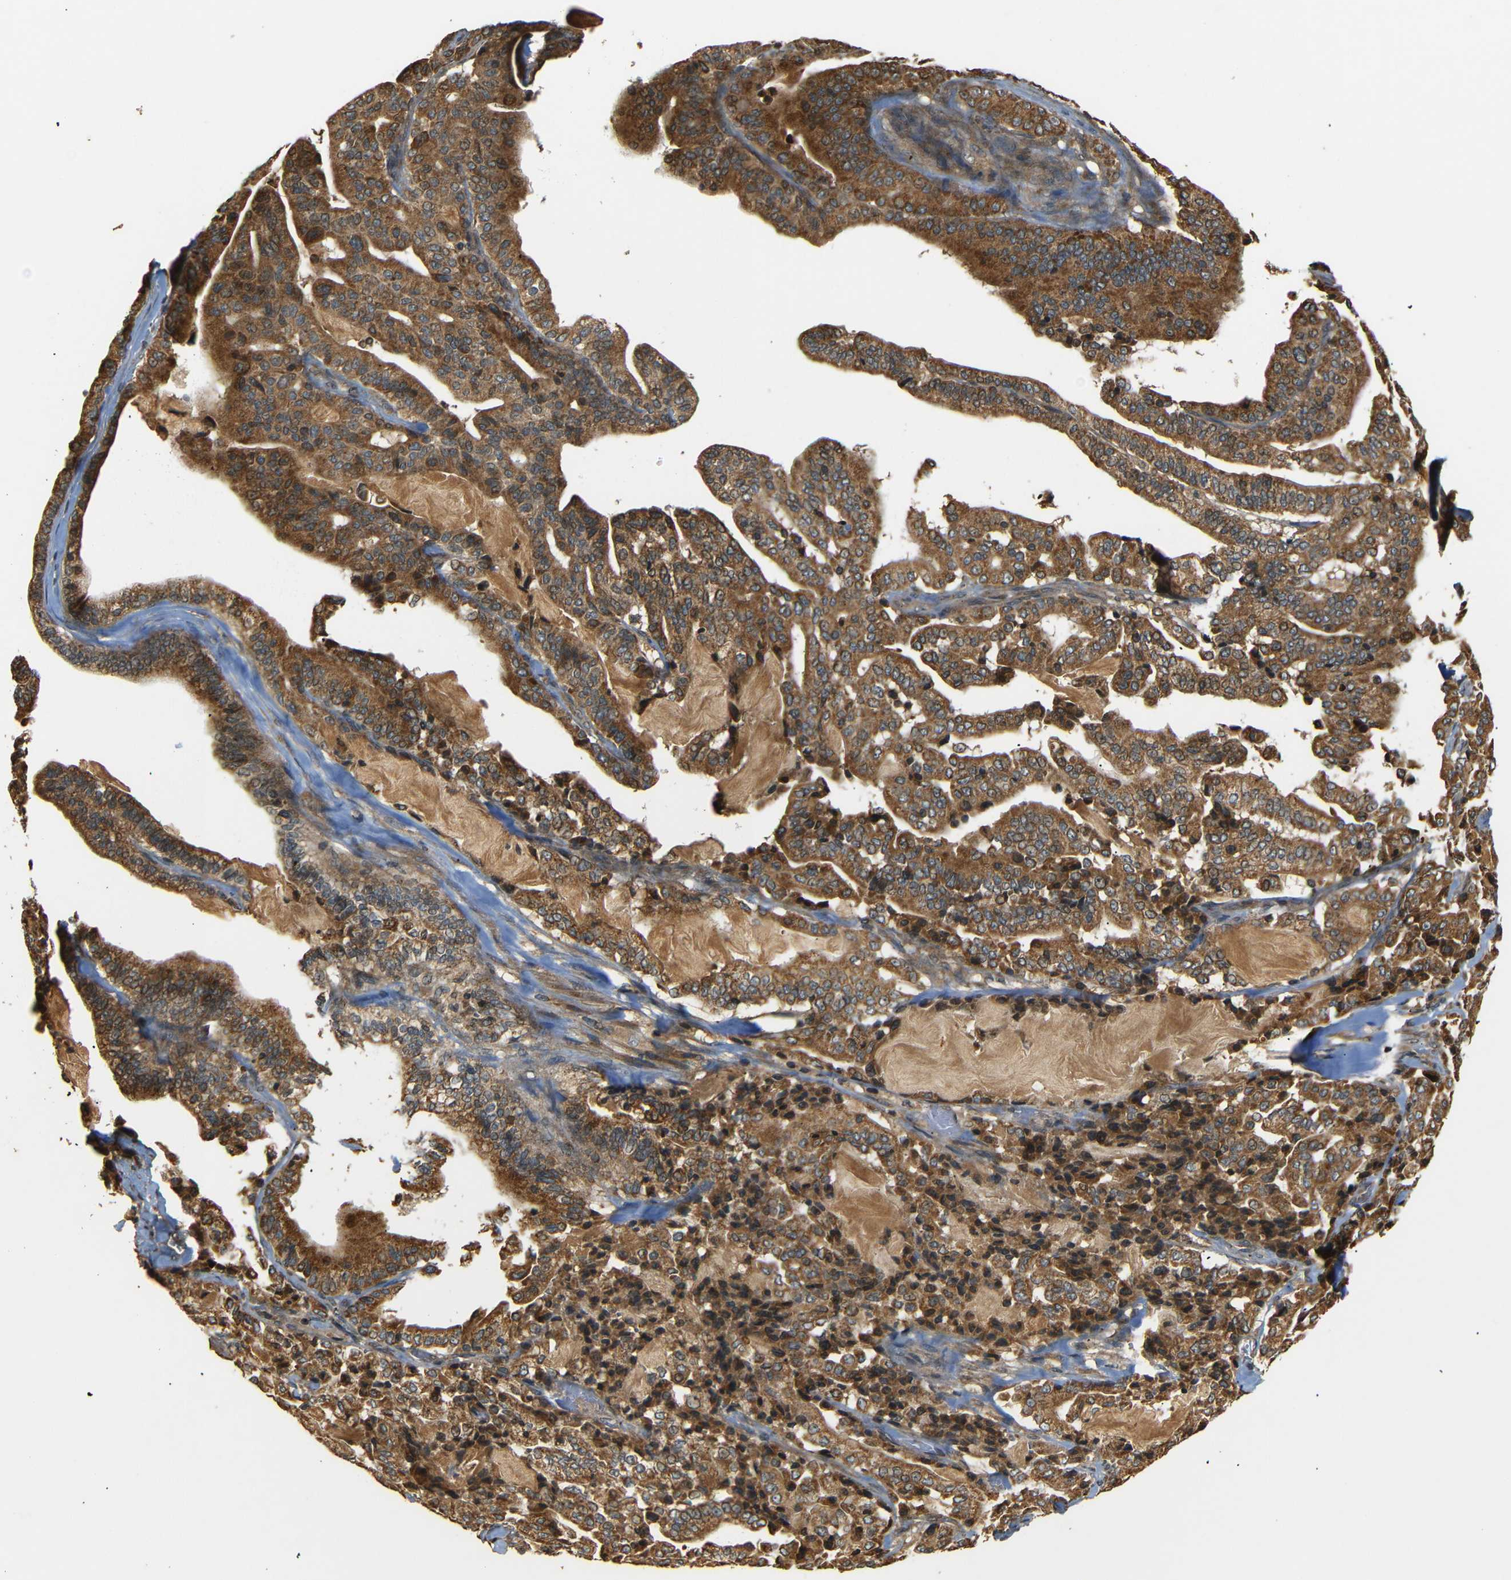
{"staining": {"intensity": "moderate", "quantity": ">75%", "location": "cytoplasmic/membranous"}, "tissue": "pancreatic cancer", "cell_type": "Tumor cells", "image_type": "cancer", "snomed": [{"axis": "morphology", "description": "Adenocarcinoma, NOS"}, {"axis": "topography", "description": "Pancreas"}], "caption": "Immunohistochemistry (IHC) (DAB) staining of pancreatic adenocarcinoma displays moderate cytoplasmic/membranous protein staining in about >75% of tumor cells.", "gene": "TANK", "patient": {"sex": "male", "age": 63}}